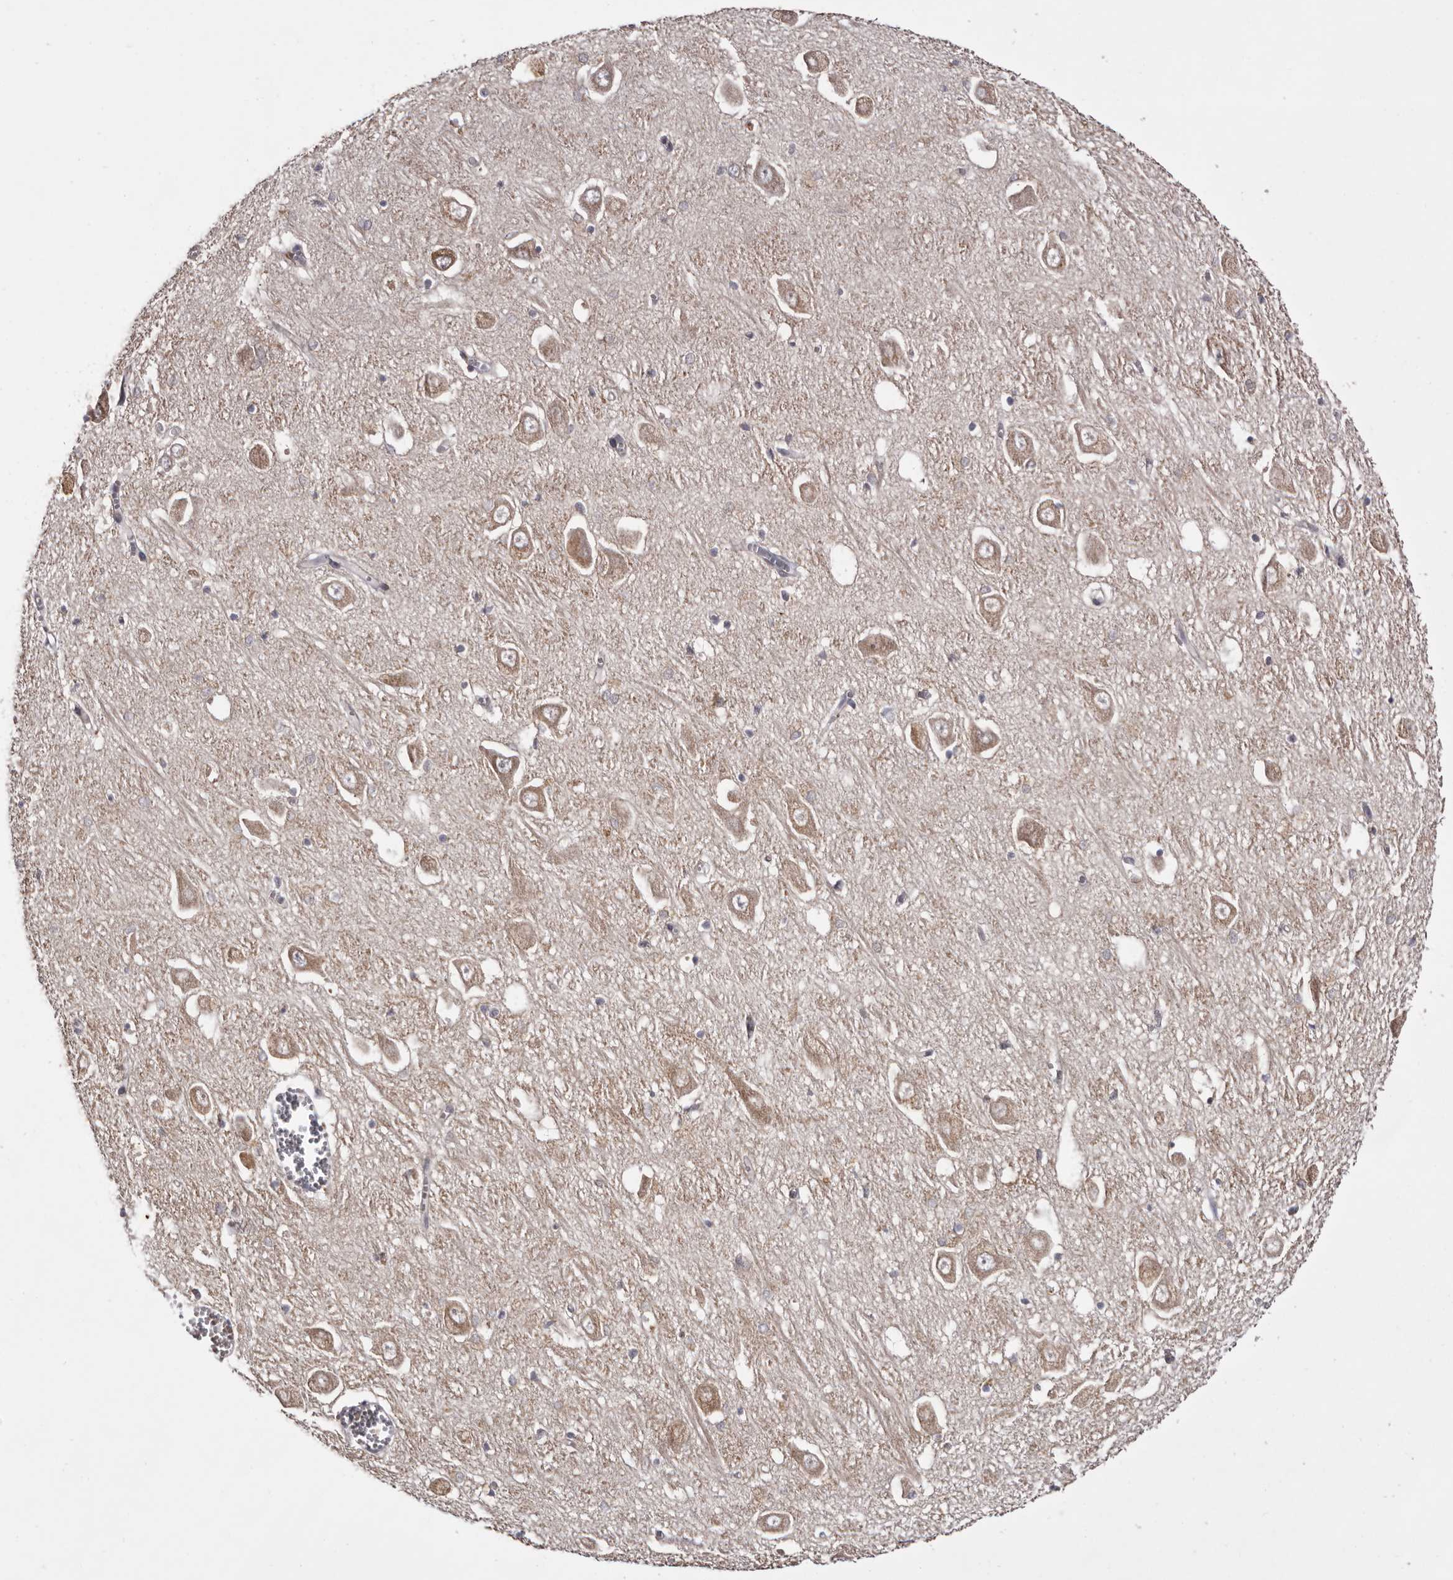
{"staining": {"intensity": "moderate", "quantity": "25%-75%", "location": "cytoplasmic/membranous"}, "tissue": "hippocampus", "cell_type": "Glial cells", "image_type": "normal", "snomed": [{"axis": "morphology", "description": "Normal tissue, NOS"}, {"axis": "topography", "description": "Hippocampus"}], "caption": "The photomicrograph reveals immunohistochemical staining of normal hippocampus. There is moderate cytoplasmic/membranous positivity is appreciated in approximately 25%-75% of glial cells.", "gene": "MECR", "patient": {"sex": "male", "age": 70}}